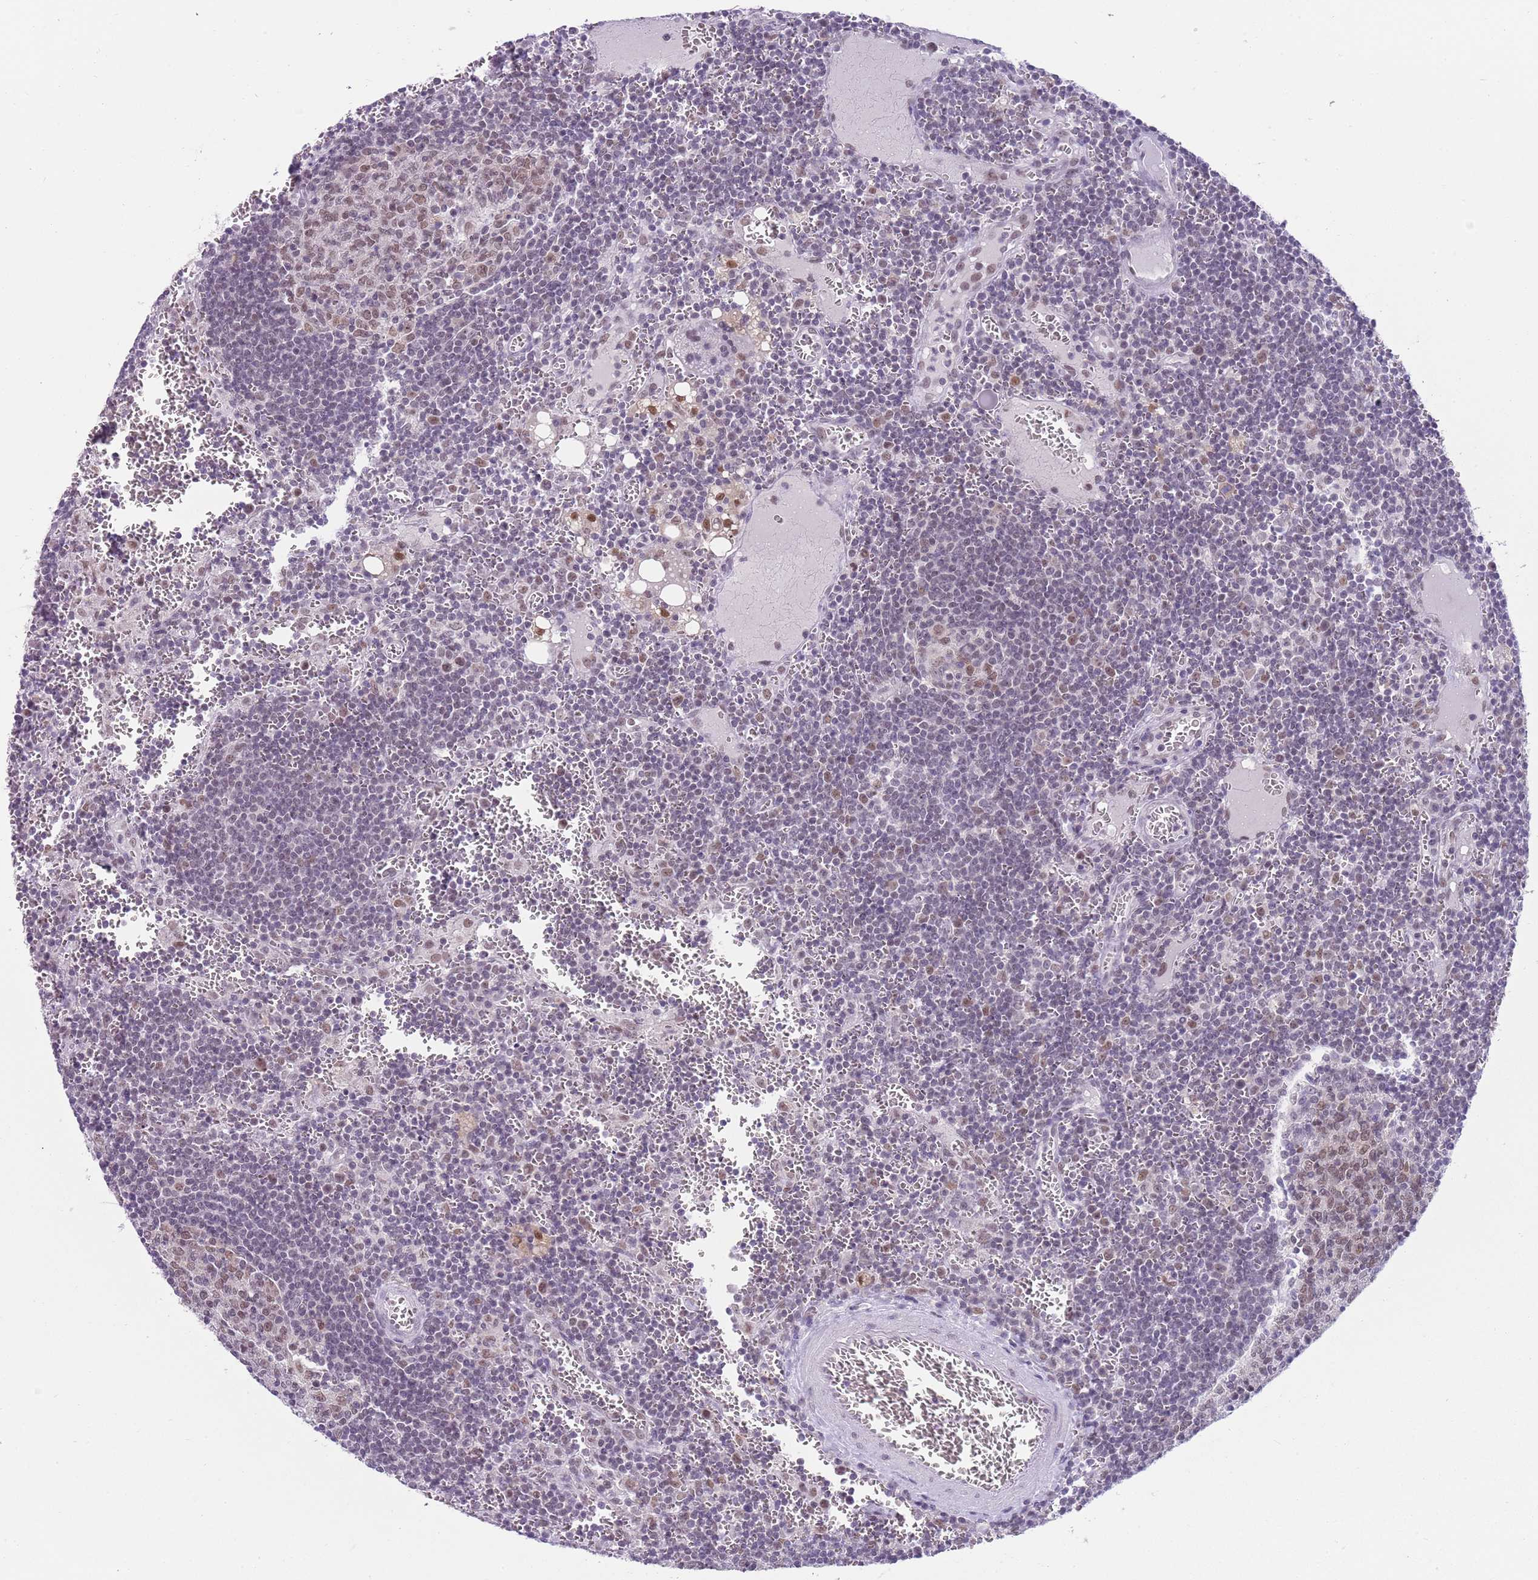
{"staining": {"intensity": "moderate", "quantity": "25%-75%", "location": "nuclear"}, "tissue": "lymph node", "cell_type": "Germinal center cells", "image_type": "normal", "snomed": [{"axis": "morphology", "description": "Normal tissue, NOS"}, {"axis": "topography", "description": "Lymph node"}], "caption": "A micrograph of human lymph node stained for a protein reveals moderate nuclear brown staining in germinal center cells. (DAB = brown stain, brightfield microscopy at high magnification).", "gene": "SEPHS2", "patient": {"sex": "female", "age": 73}}